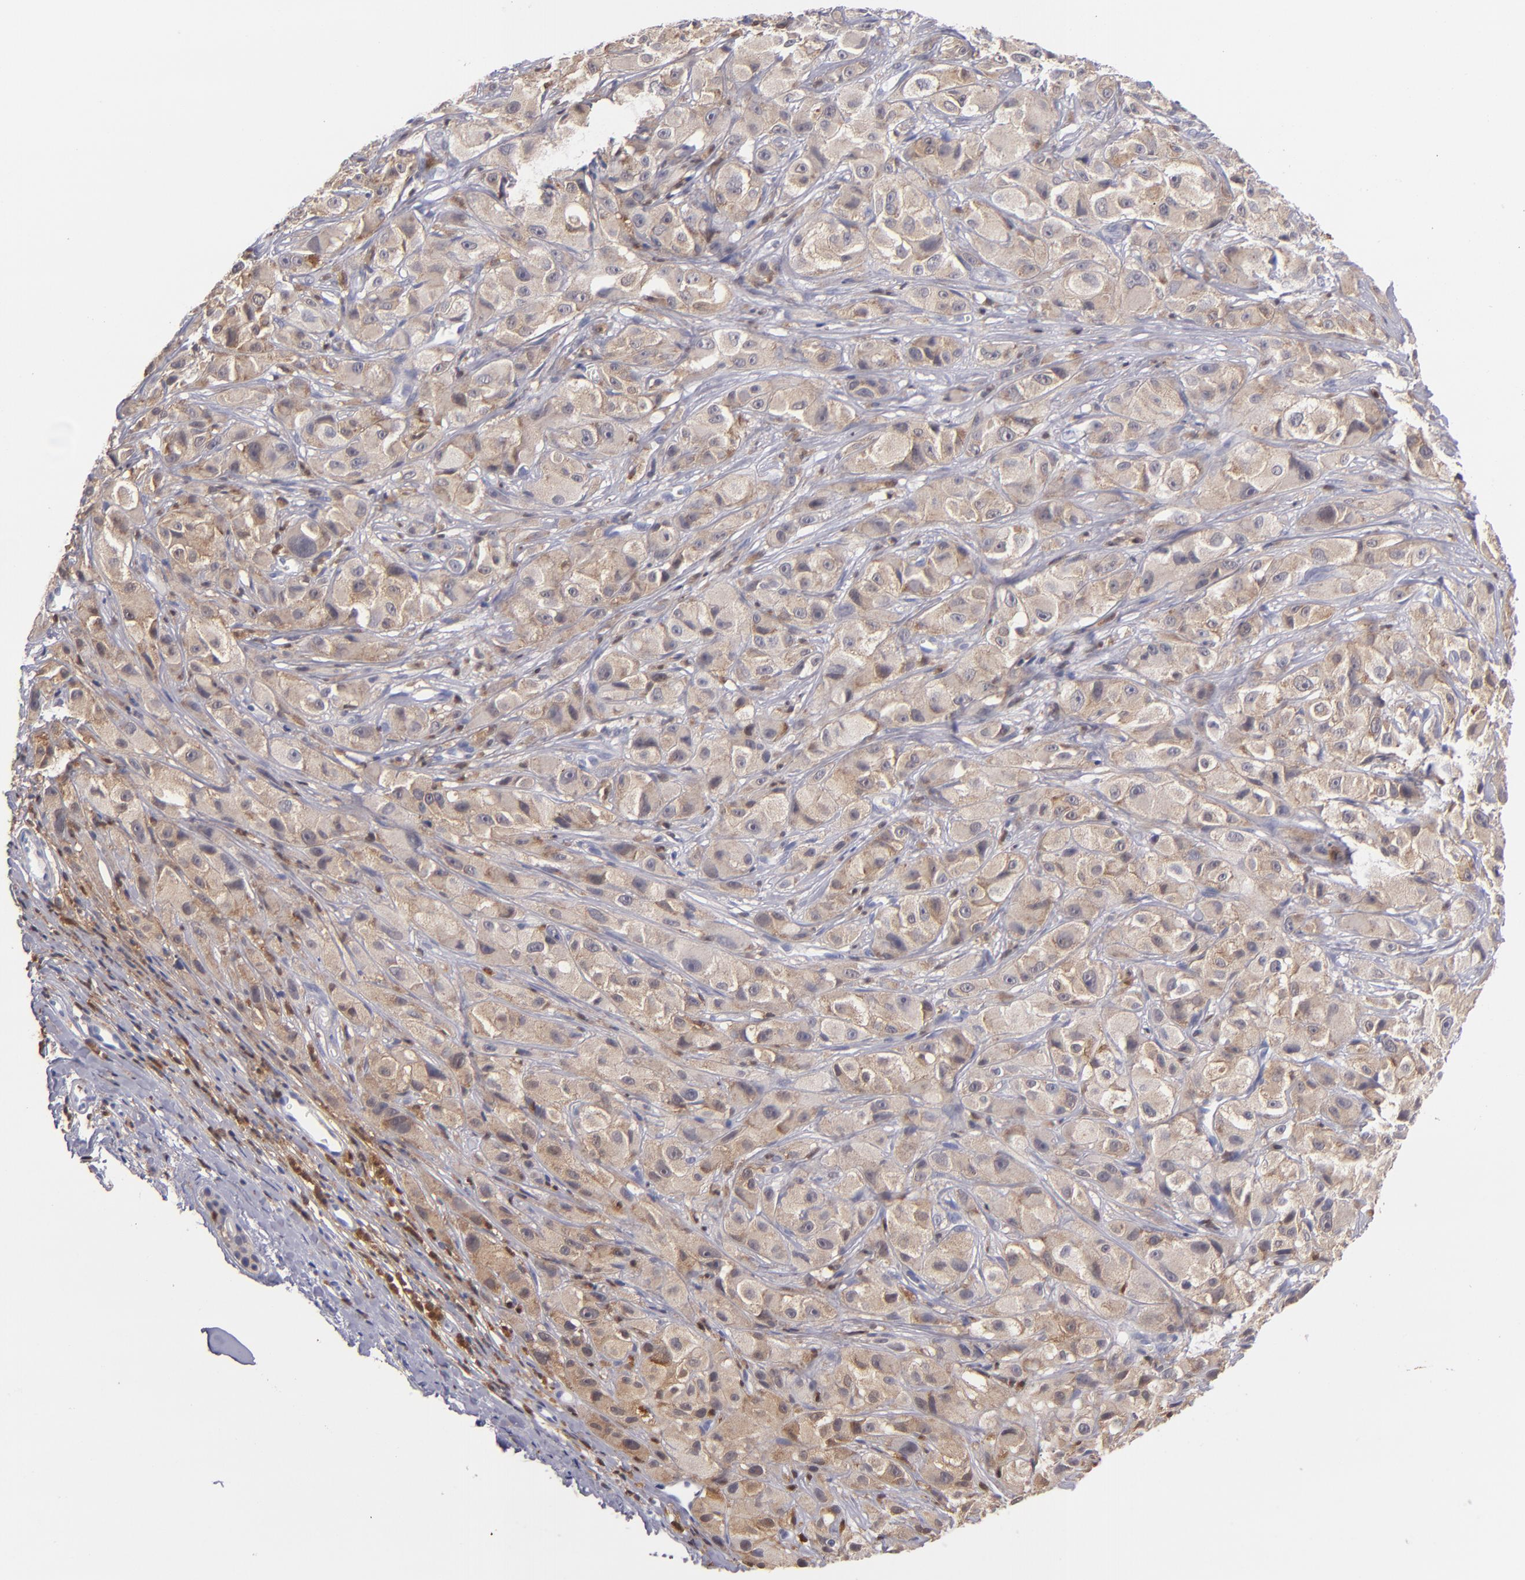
{"staining": {"intensity": "weak", "quantity": ">75%", "location": "cytoplasmic/membranous"}, "tissue": "melanoma", "cell_type": "Tumor cells", "image_type": "cancer", "snomed": [{"axis": "morphology", "description": "Malignant melanoma, NOS"}, {"axis": "topography", "description": "Skin"}], "caption": "The histopathology image displays a brown stain indicating the presence of a protein in the cytoplasmic/membranous of tumor cells in melanoma.", "gene": "PRKCD", "patient": {"sex": "male", "age": 56}}